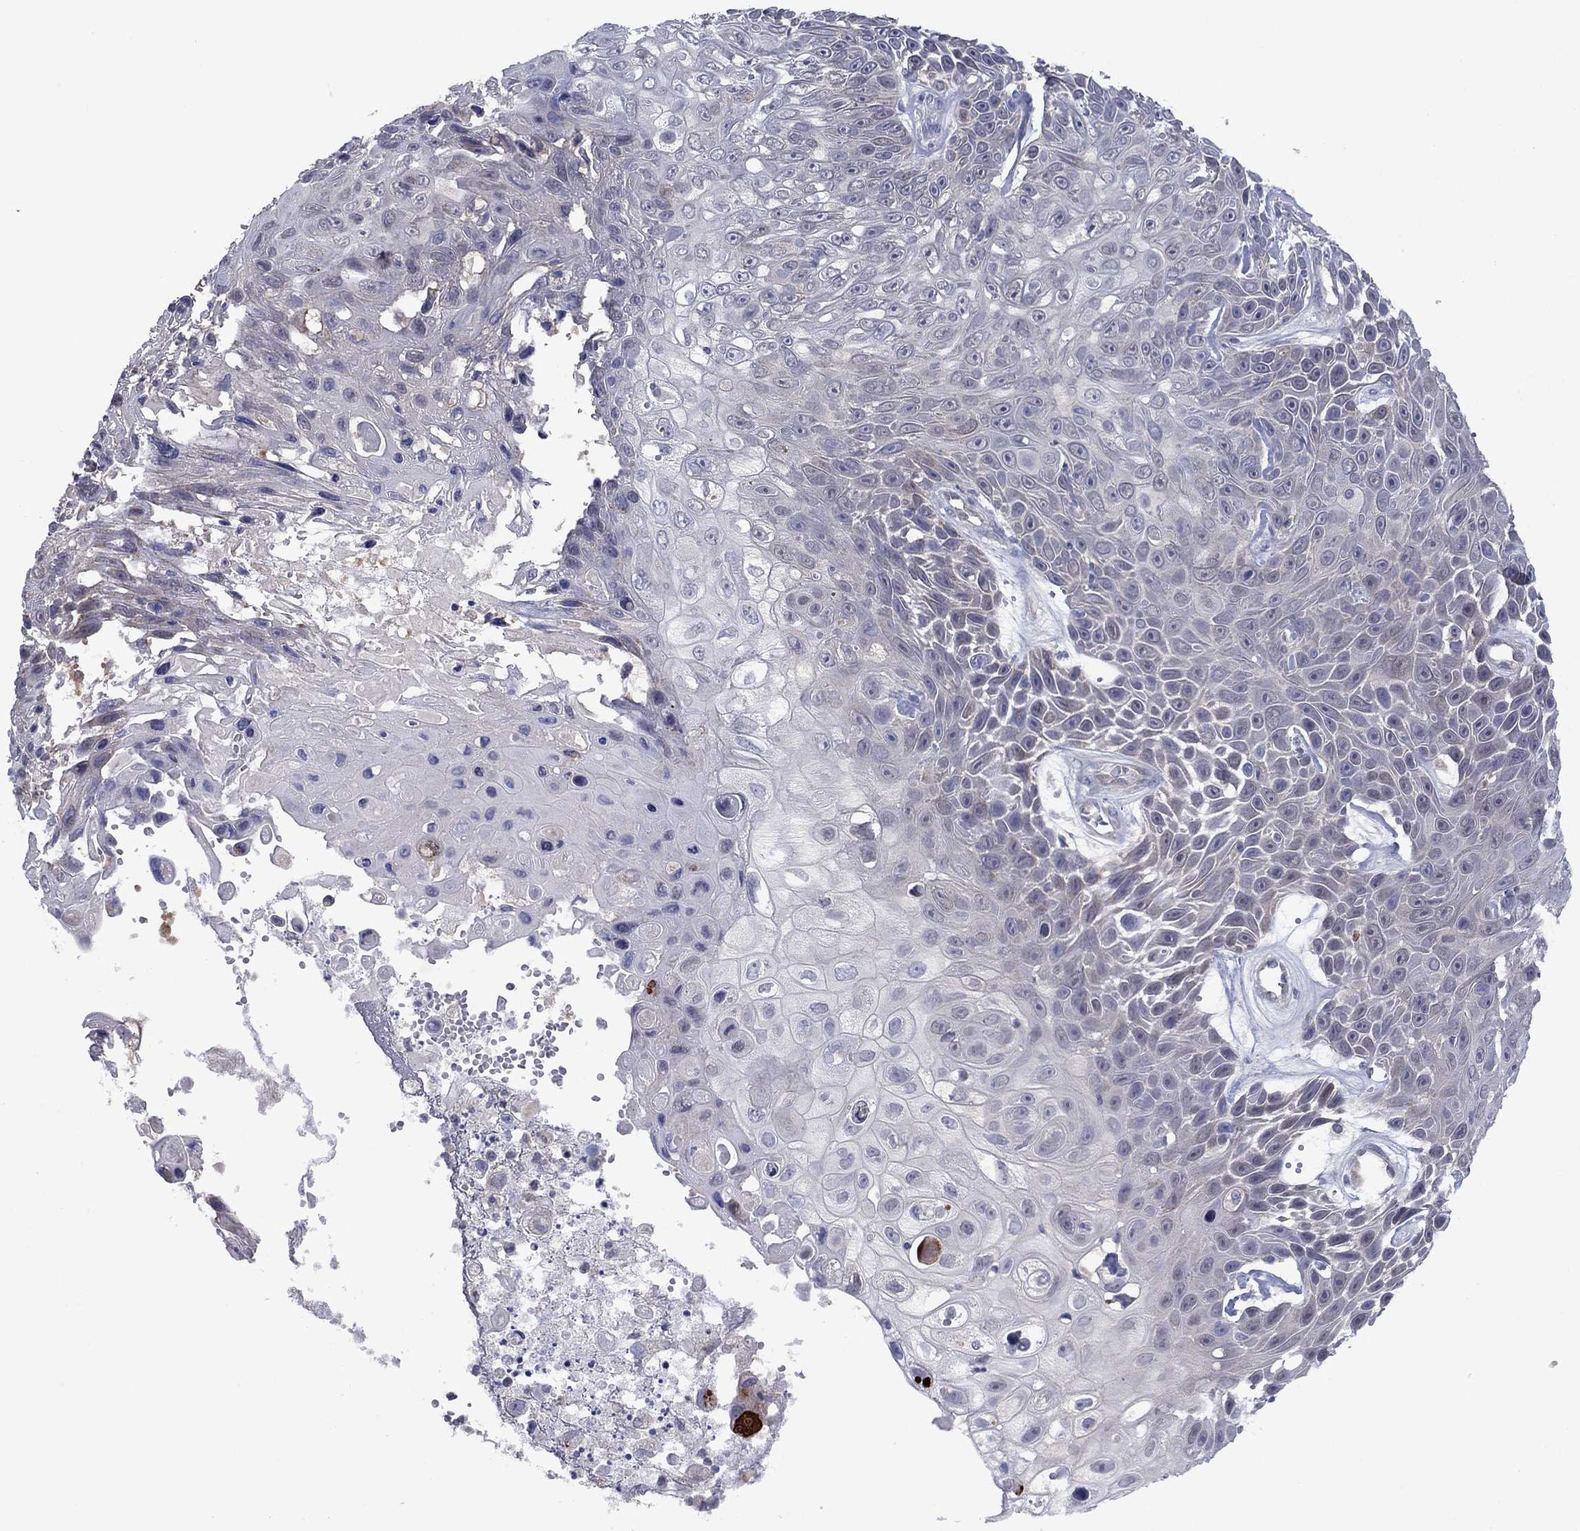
{"staining": {"intensity": "negative", "quantity": "none", "location": "none"}, "tissue": "skin cancer", "cell_type": "Tumor cells", "image_type": "cancer", "snomed": [{"axis": "morphology", "description": "Squamous cell carcinoma, NOS"}, {"axis": "topography", "description": "Skin"}], "caption": "There is no significant expression in tumor cells of skin squamous cell carcinoma.", "gene": "GRHPR", "patient": {"sex": "male", "age": 82}}